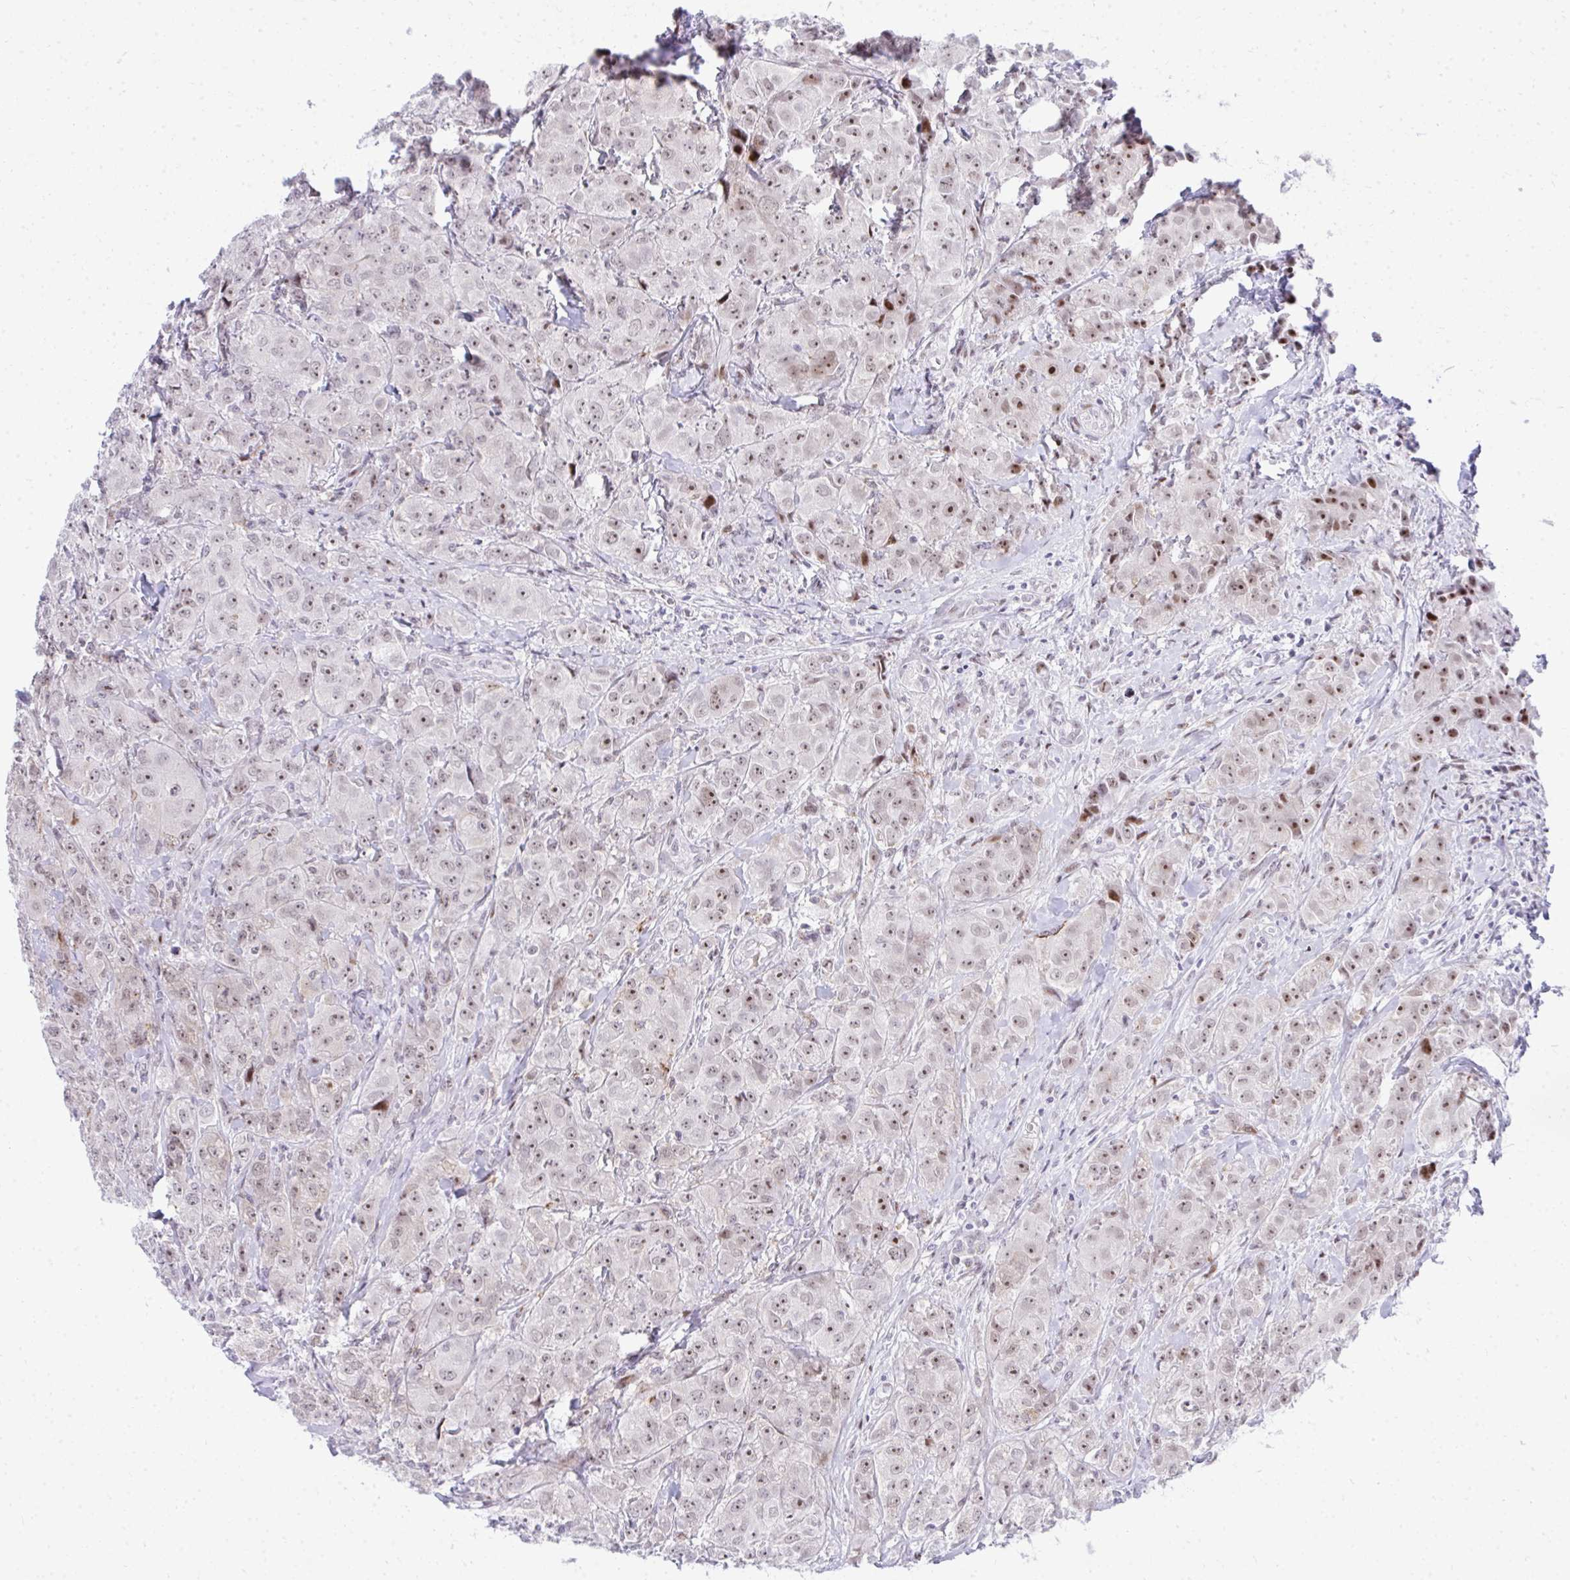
{"staining": {"intensity": "weak", "quantity": ">75%", "location": "nuclear"}, "tissue": "breast cancer", "cell_type": "Tumor cells", "image_type": "cancer", "snomed": [{"axis": "morphology", "description": "Normal tissue, NOS"}, {"axis": "morphology", "description": "Duct carcinoma"}, {"axis": "topography", "description": "Breast"}], "caption": "Immunohistochemistry (IHC) histopathology image of neoplastic tissue: breast cancer (infiltrating ductal carcinoma) stained using immunohistochemistry (IHC) reveals low levels of weak protein expression localized specifically in the nuclear of tumor cells, appearing as a nuclear brown color.", "gene": "GLDN", "patient": {"sex": "female", "age": 43}}